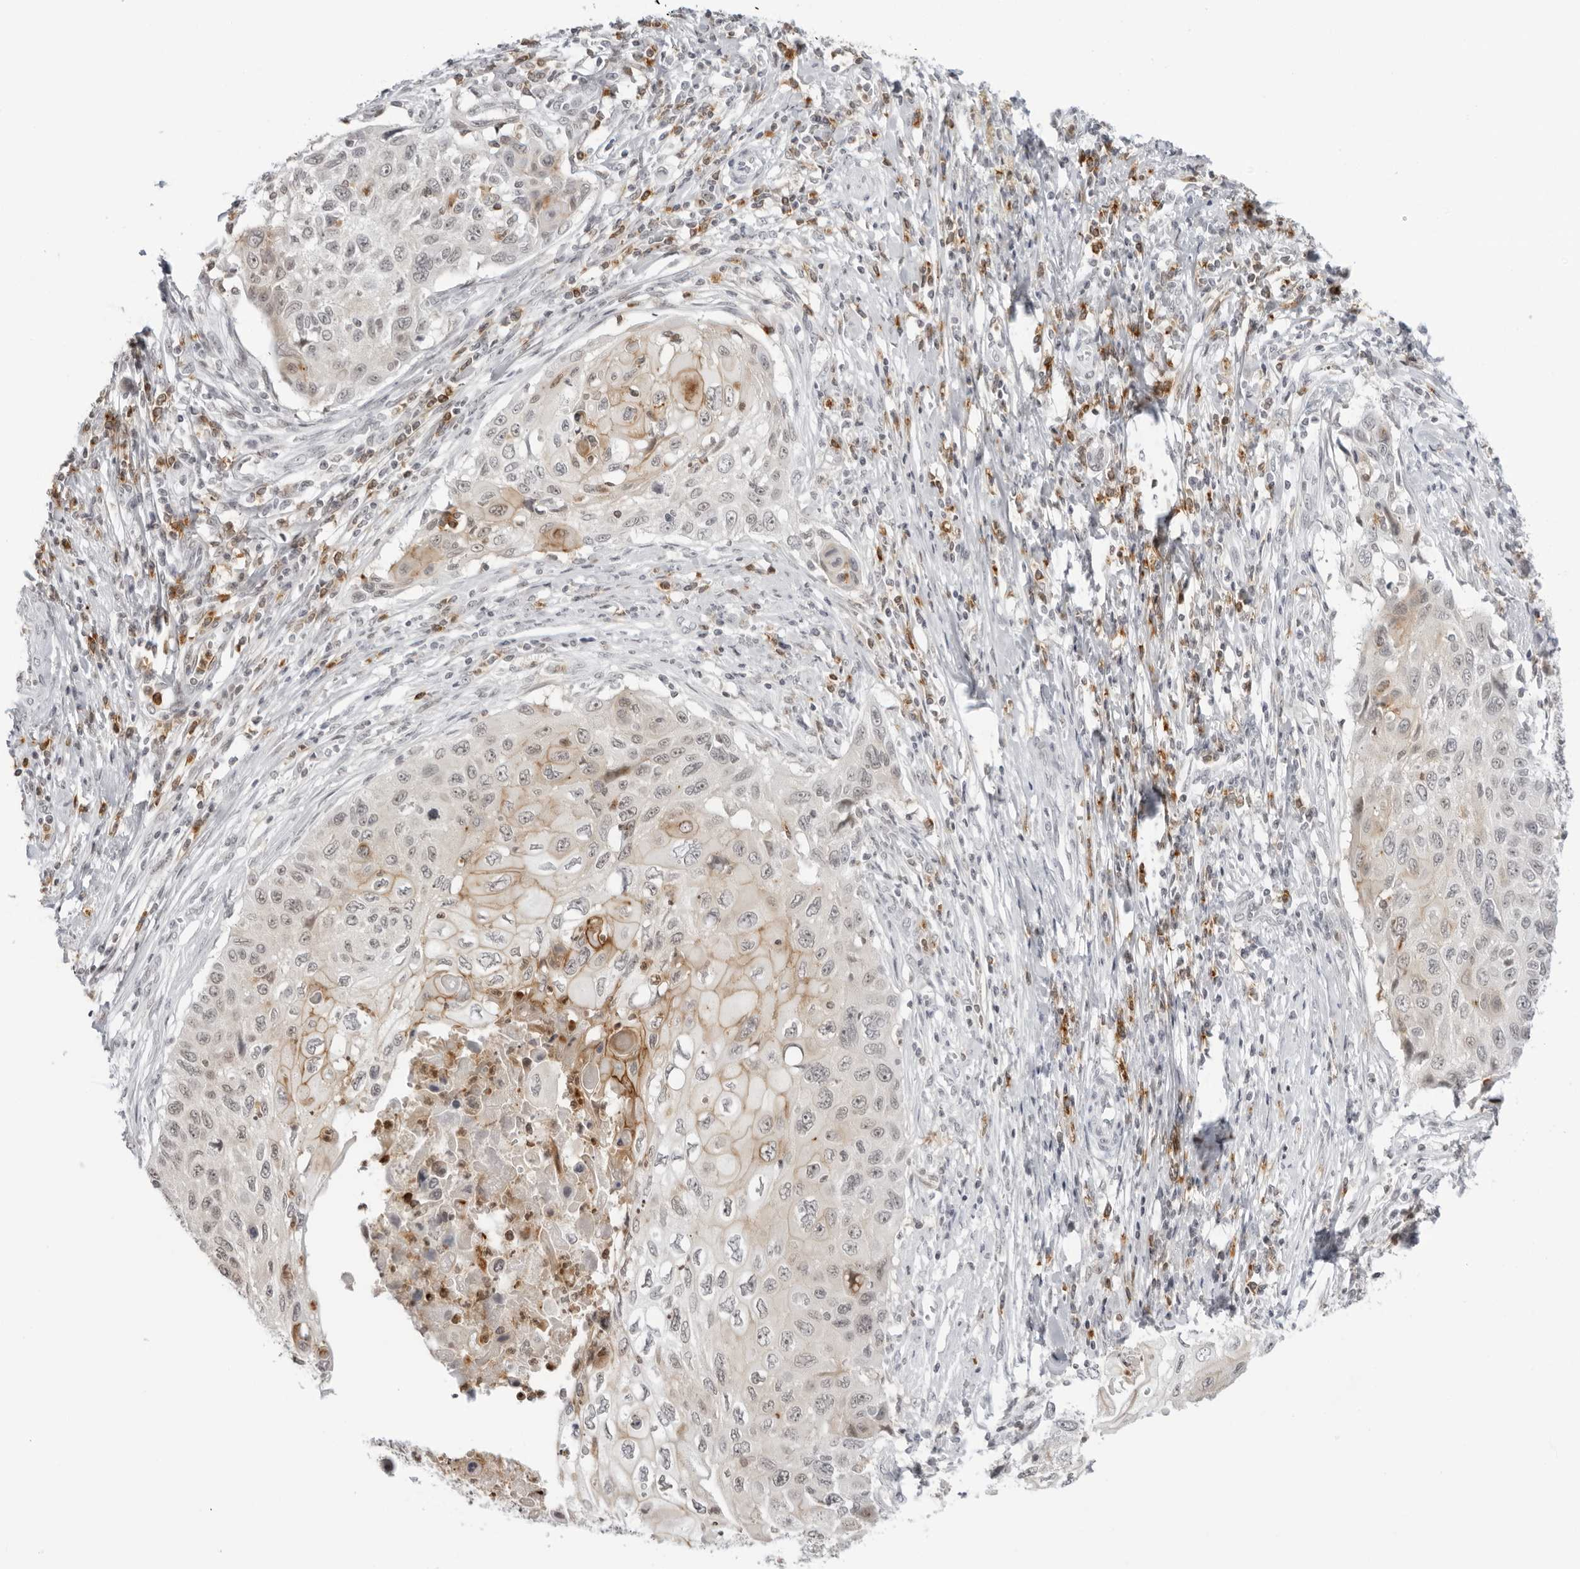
{"staining": {"intensity": "moderate", "quantity": "<25%", "location": "cytoplasmic/membranous"}, "tissue": "cervical cancer", "cell_type": "Tumor cells", "image_type": "cancer", "snomed": [{"axis": "morphology", "description": "Squamous cell carcinoma, NOS"}, {"axis": "topography", "description": "Cervix"}], "caption": "Cervical squamous cell carcinoma stained for a protein reveals moderate cytoplasmic/membranous positivity in tumor cells.", "gene": "RNF146", "patient": {"sex": "female", "age": 70}}